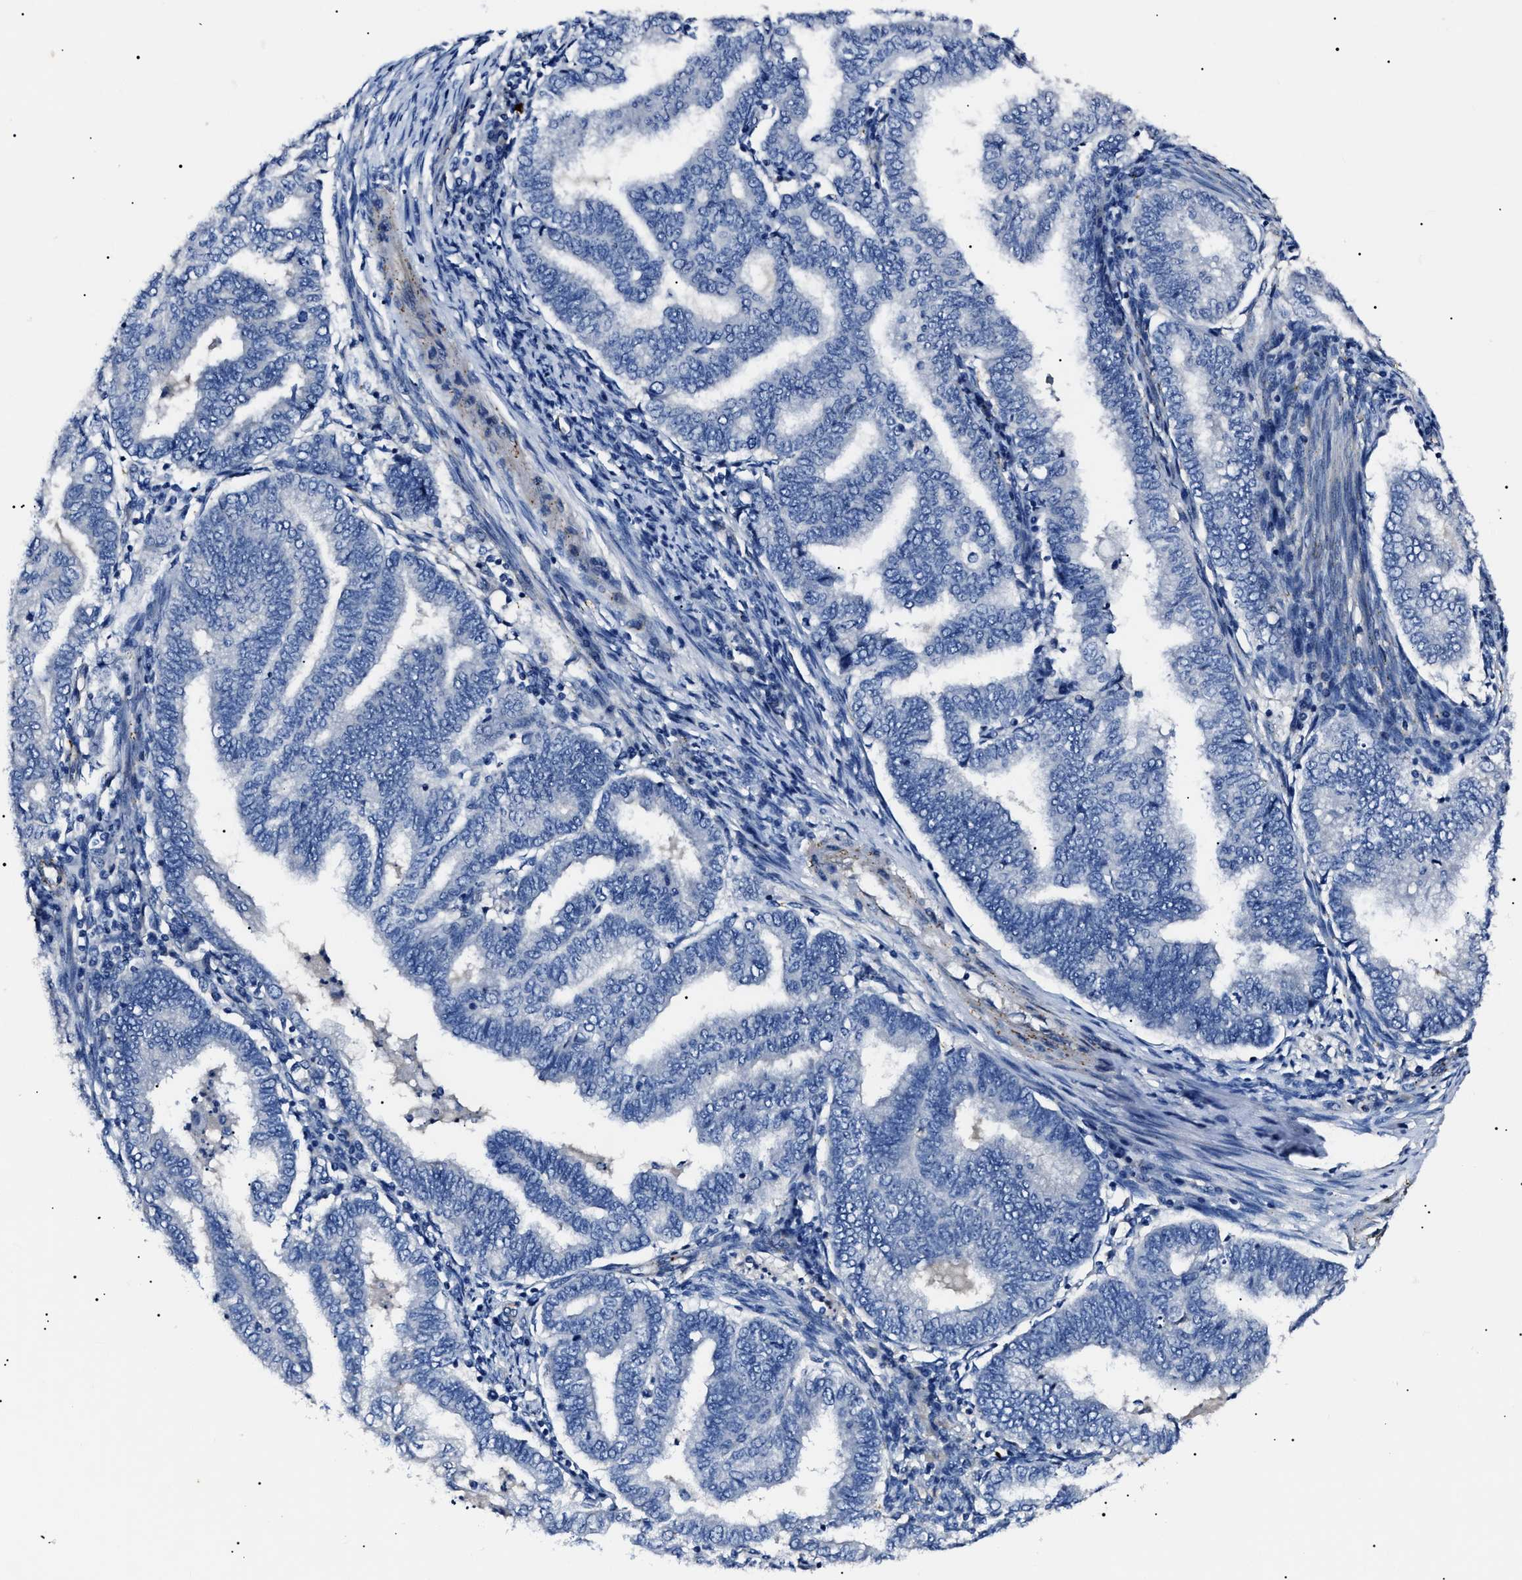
{"staining": {"intensity": "negative", "quantity": "none", "location": "none"}, "tissue": "endometrial cancer", "cell_type": "Tumor cells", "image_type": "cancer", "snomed": [{"axis": "morphology", "description": "Polyp, NOS"}, {"axis": "morphology", "description": "Adenocarcinoma, NOS"}, {"axis": "morphology", "description": "Adenoma, NOS"}, {"axis": "topography", "description": "Endometrium"}], "caption": "IHC histopathology image of neoplastic tissue: human endometrial cancer stained with DAB displays no significant protein positivity in tumor cells. (Stains: DAB (3,3'-diaminobenzidine) immunohistochemistry with hematoxylin counter stain, Microscopy: brightfield microscopy at high magnification).", "gene": "KLHL42", "patient": {"sex": "female", "age": 79}}